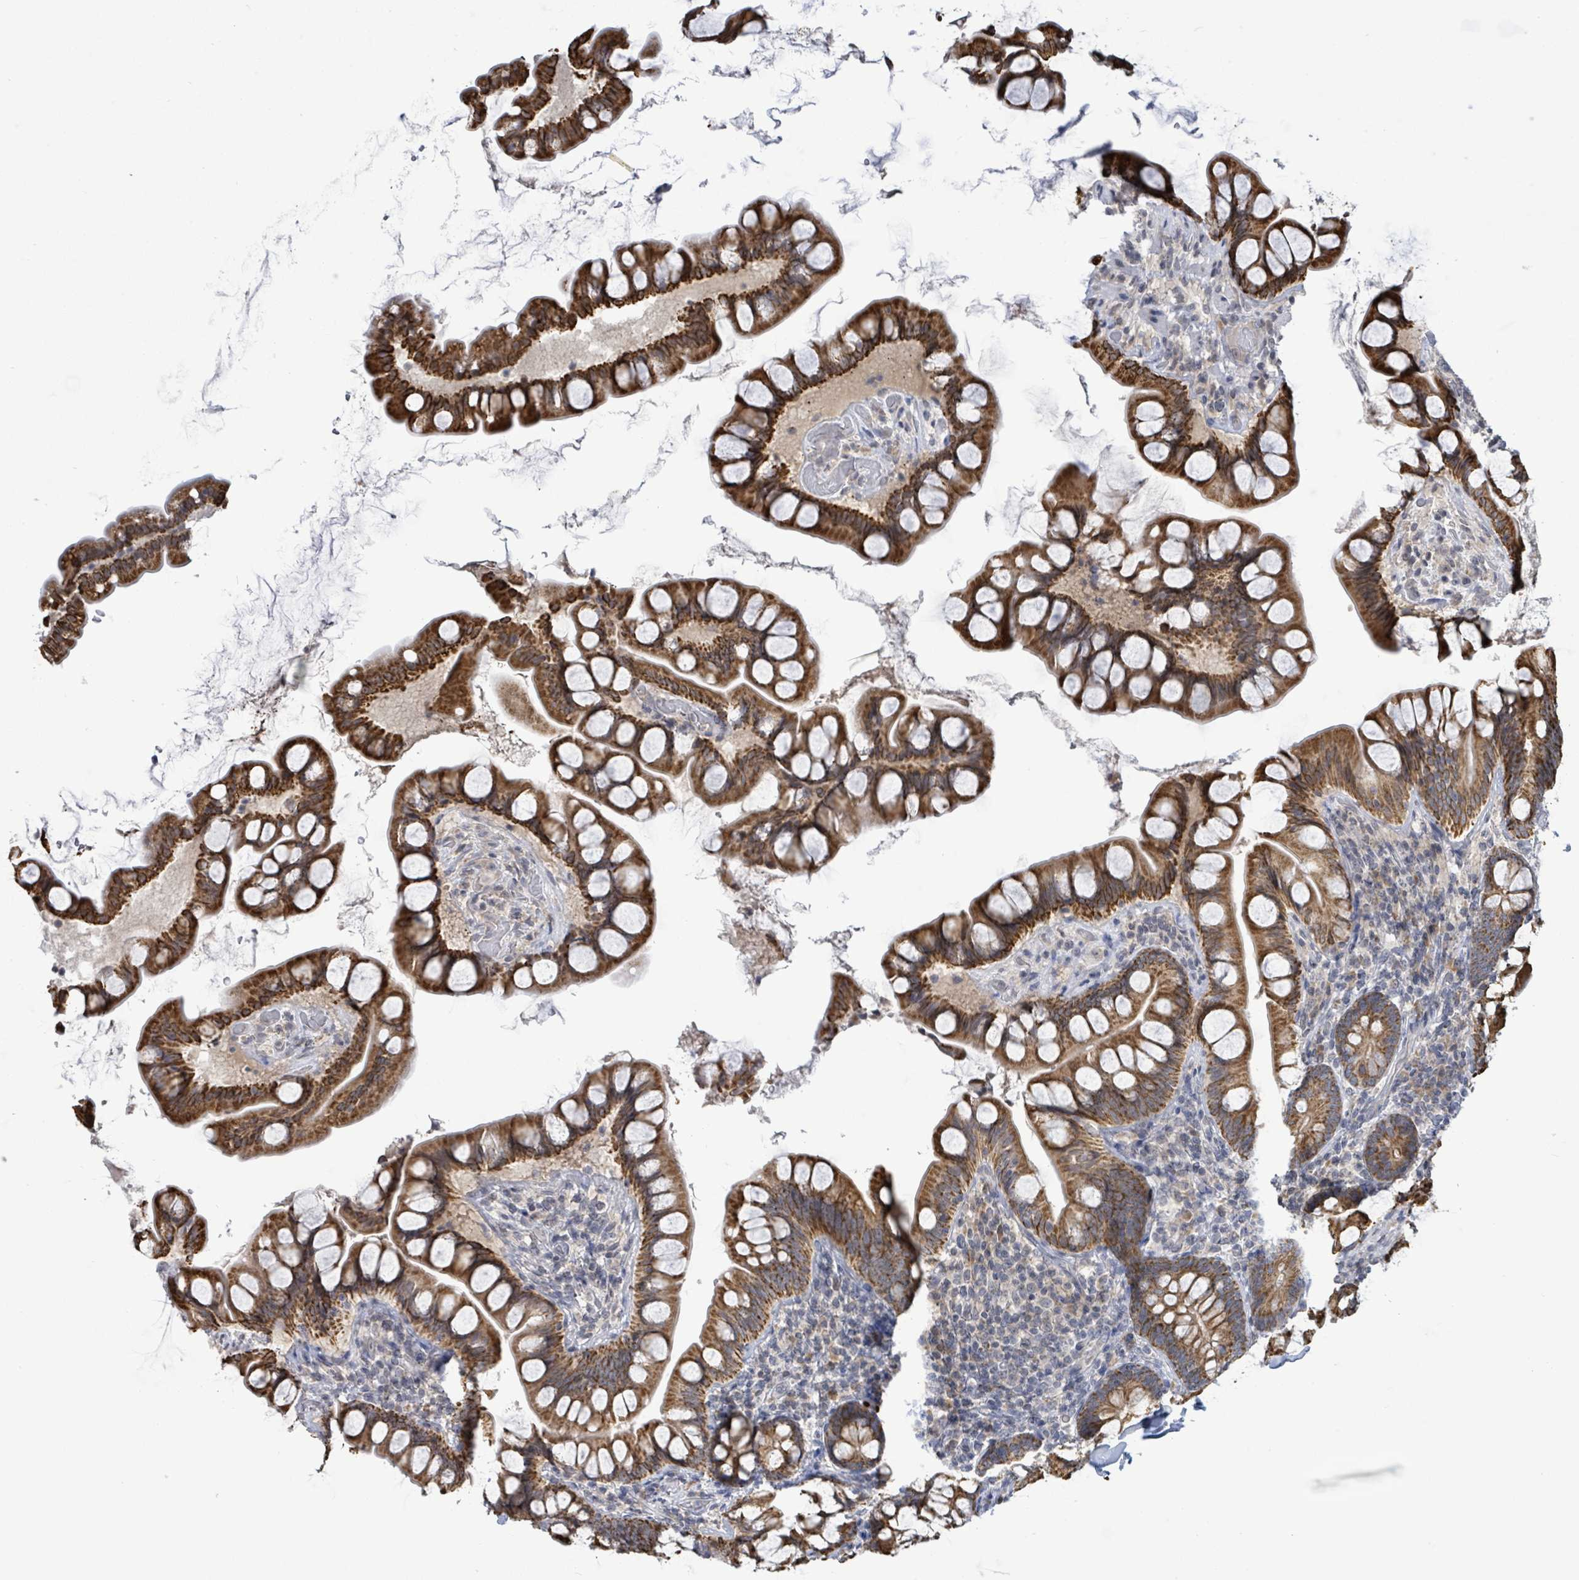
{"staining": {"intensity": "strong", "quantity": ">75%", "location": "cytoplasmic/membranous"}, "tissue": "small intestine", "cell_type": "Glandular cells", "image_type": "normal", "snomed": [{"axis": "morphology", "description": "Normal tissue, NOS"}, {"axis": "topography", "description": "Small intestine"}], "caption": "Protein staining of benign small intestine displays strong cytoplasmic/membranous expression in approximately >75% of glandular cells. The protein of interest is shown in brown color, while the nuclei are stained blue.", "gene": "COQ10B", "patient": {"sex": "male", "age": 70}}